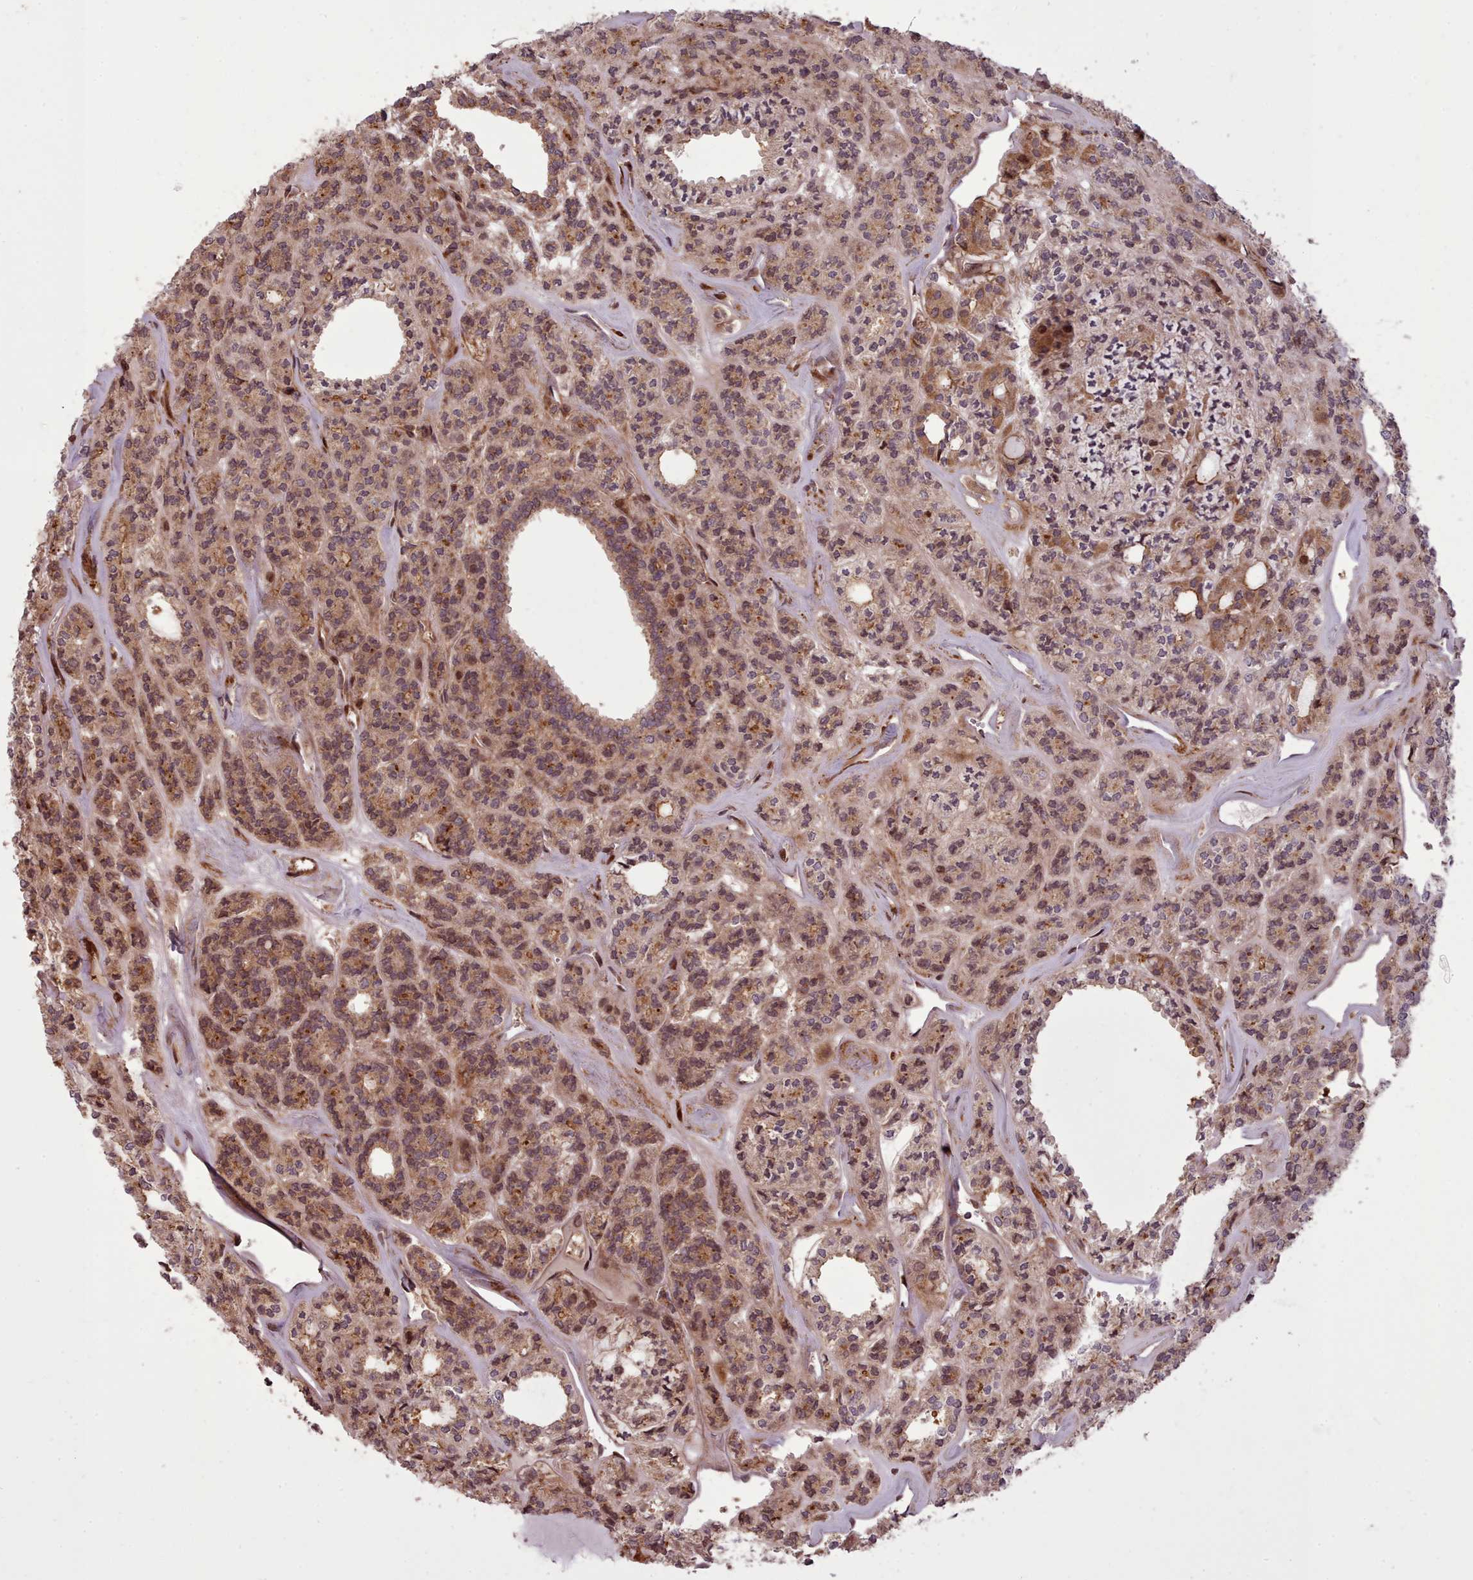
{"staining": {"intensity": "moderate", "quantity": ">75%", "location": "cytoplasmic/membranous"}, "tissue": "thyroid cancer", "cell_type": "Tumor cells", "image_type": "cancer", "snomed": [{"axis": "morphology", "description": "Follicular adenoma carcinoma, NOS"}, {"axis": "topography", "description": "Thyroid gland"}], "caption": "A brown stain highlights moderate cytoplasmic/membranous positivity of a protein in human follicular adenoma carcinoma (thyroid) tumor cells.", "gene": "NLRP7", "patient": {"sex": "female", "age": 63}}